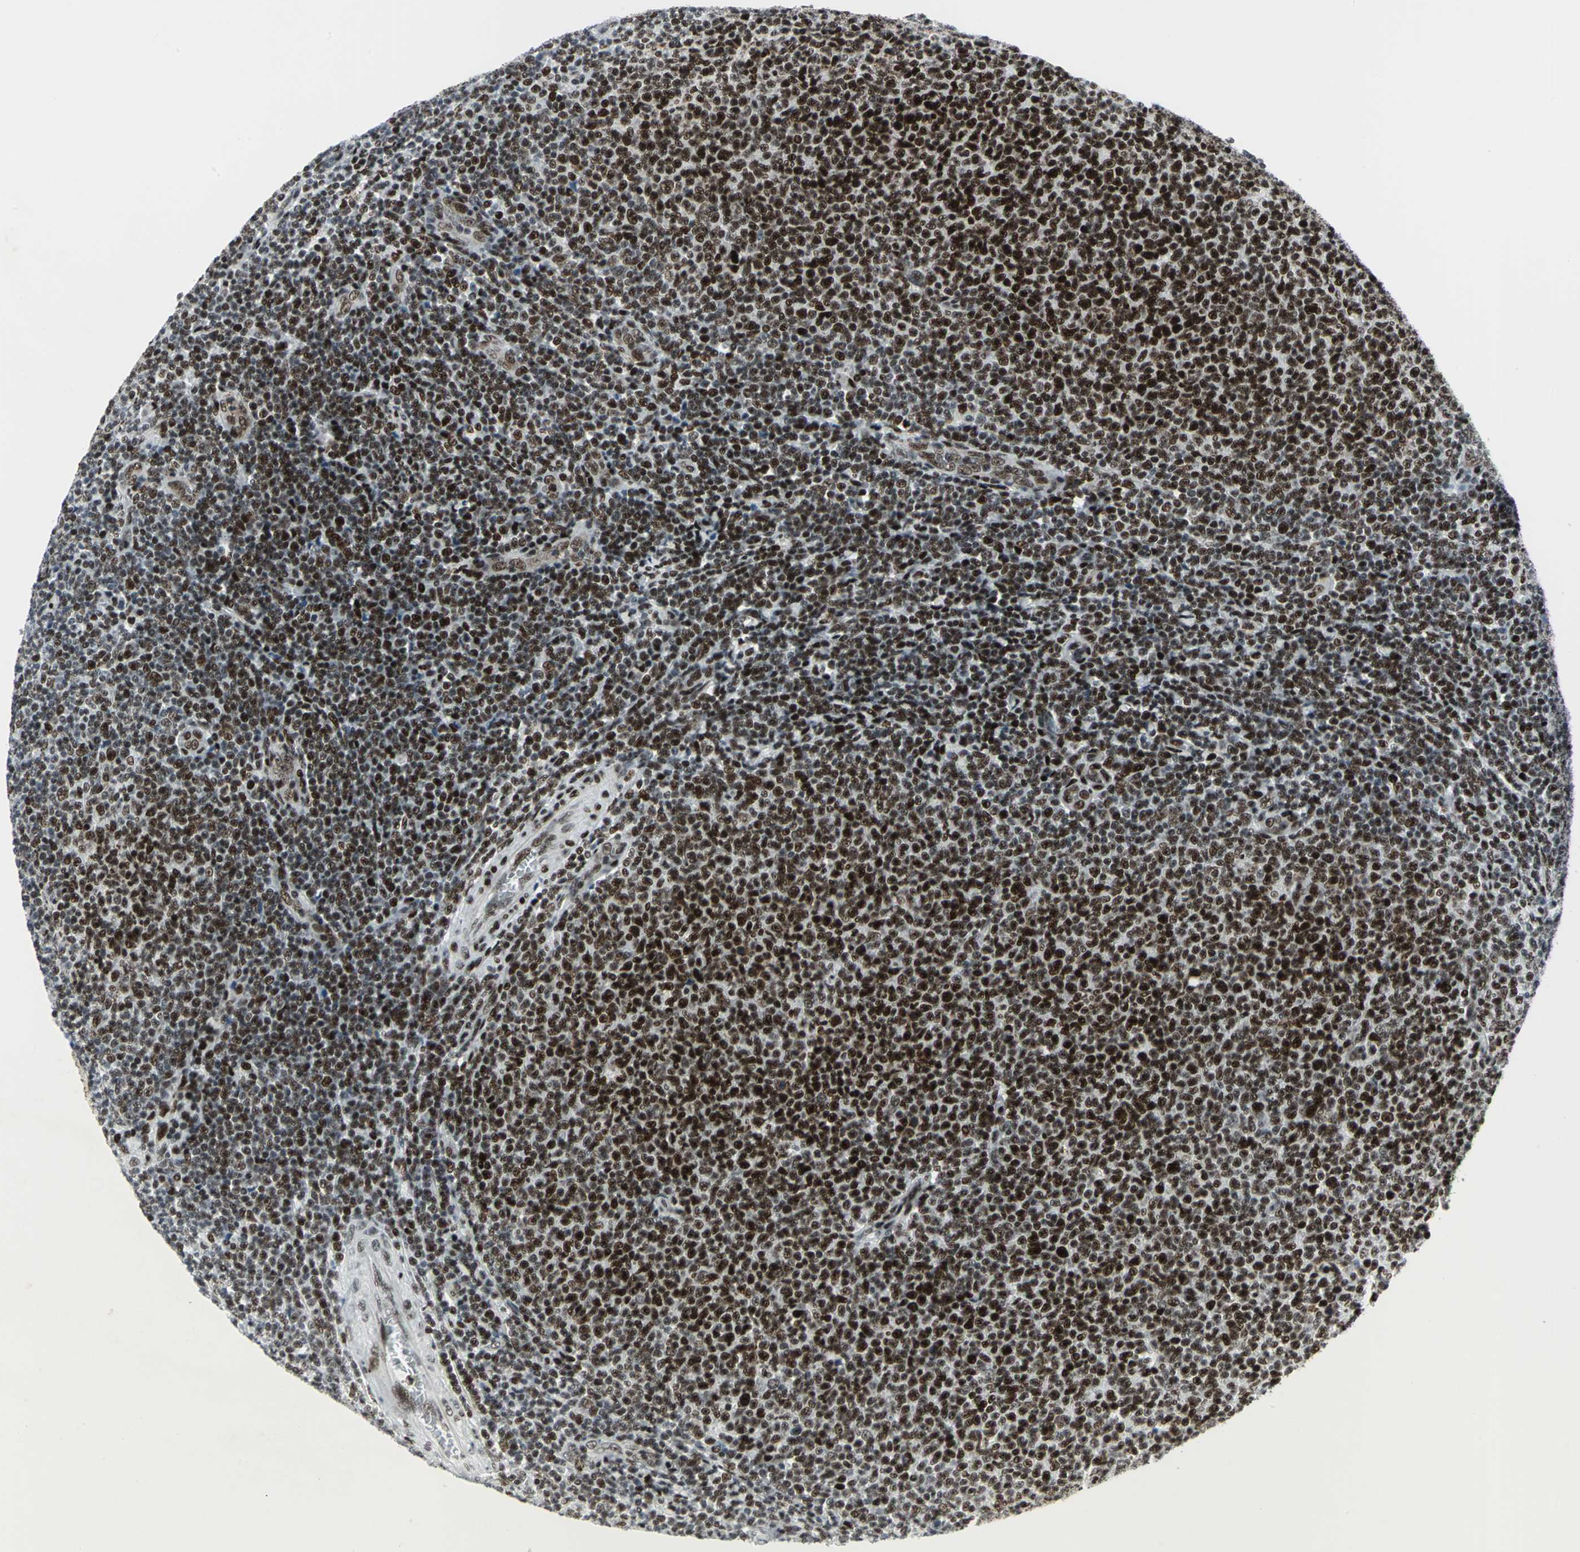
{"staining": {"intensity": "strong", "quantity": ">75%", "location": "nuclear"}, "tissue": "lymphoma", "cell_type": "Tumor cells", "image_type": "cancer", "snomed": [{"axis": "morphology", "description": "Malignant lymphoma, non-Hodgkin's type, Low grade"}, {"axis": "topography", "description": "Lymph node"}], "caption": "Human malignant lymphoma, non-Hodgkin's type (low-grade) stained for a protein (brown) shows strong nuclear positive expression in about >75% of tumor cells.", "gene": "SMARCA4", "patient": {"sex": "male", "age": 66}}